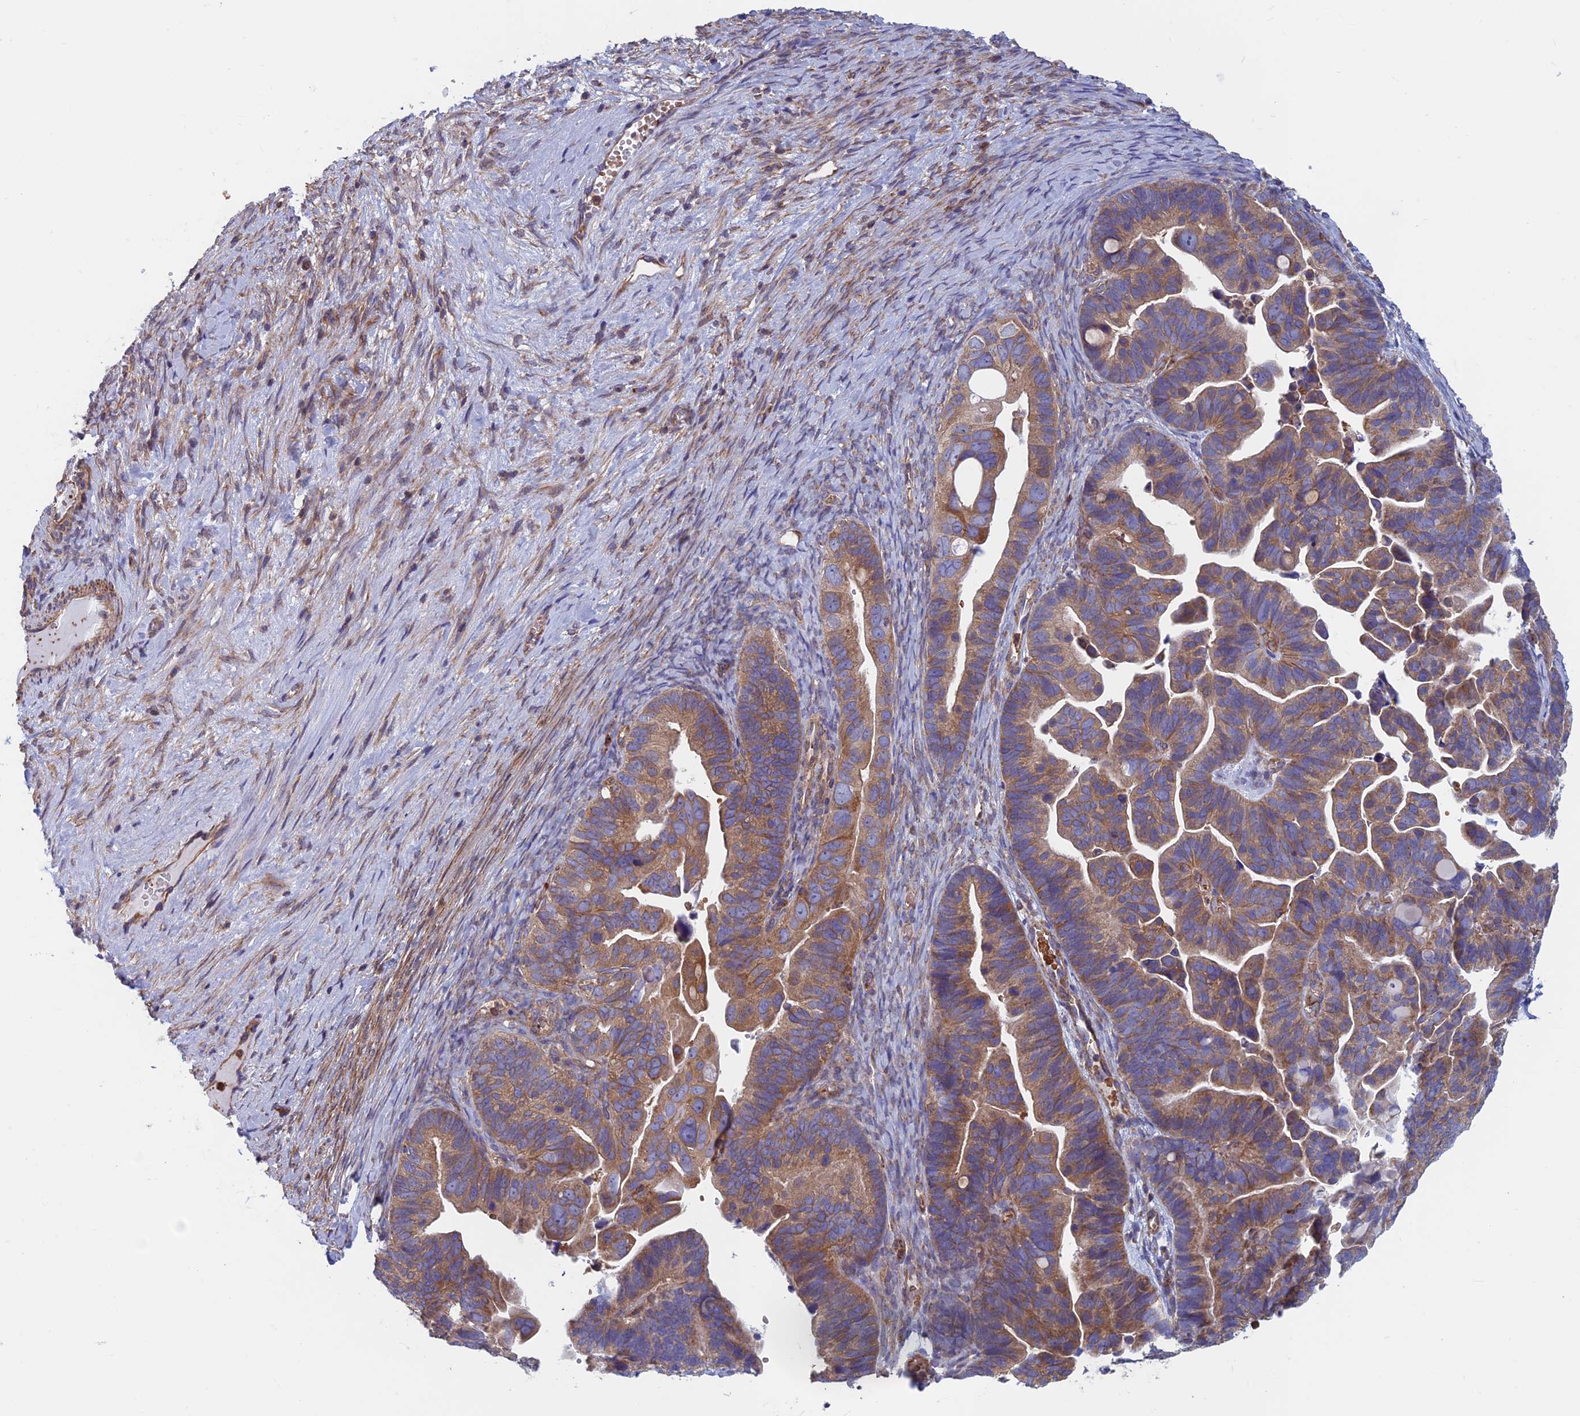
{"staining": {"intensity": "moderate", "quantity": ">75%", "location": "cytoplasmic/membranous"}, "tissue": "ovarian cancer", "cell_type": "Tumor cells", "image_type": "cancer", "snomed": [{"axis": "morphology", "description": "Cystadenocarcinoma, serous, NOS"}, {"axis": "topography", "description": "Ovary"}], "caption": "Serous cystadenocarcinoma (ovarian) was stained to show a protein in brown. There is medium levels of moderate cytoplasmic/membranous positivity in about >75% of tumor cells.", "gene": "DNM1L", "patient": {"sex": "female", "age": 56}}